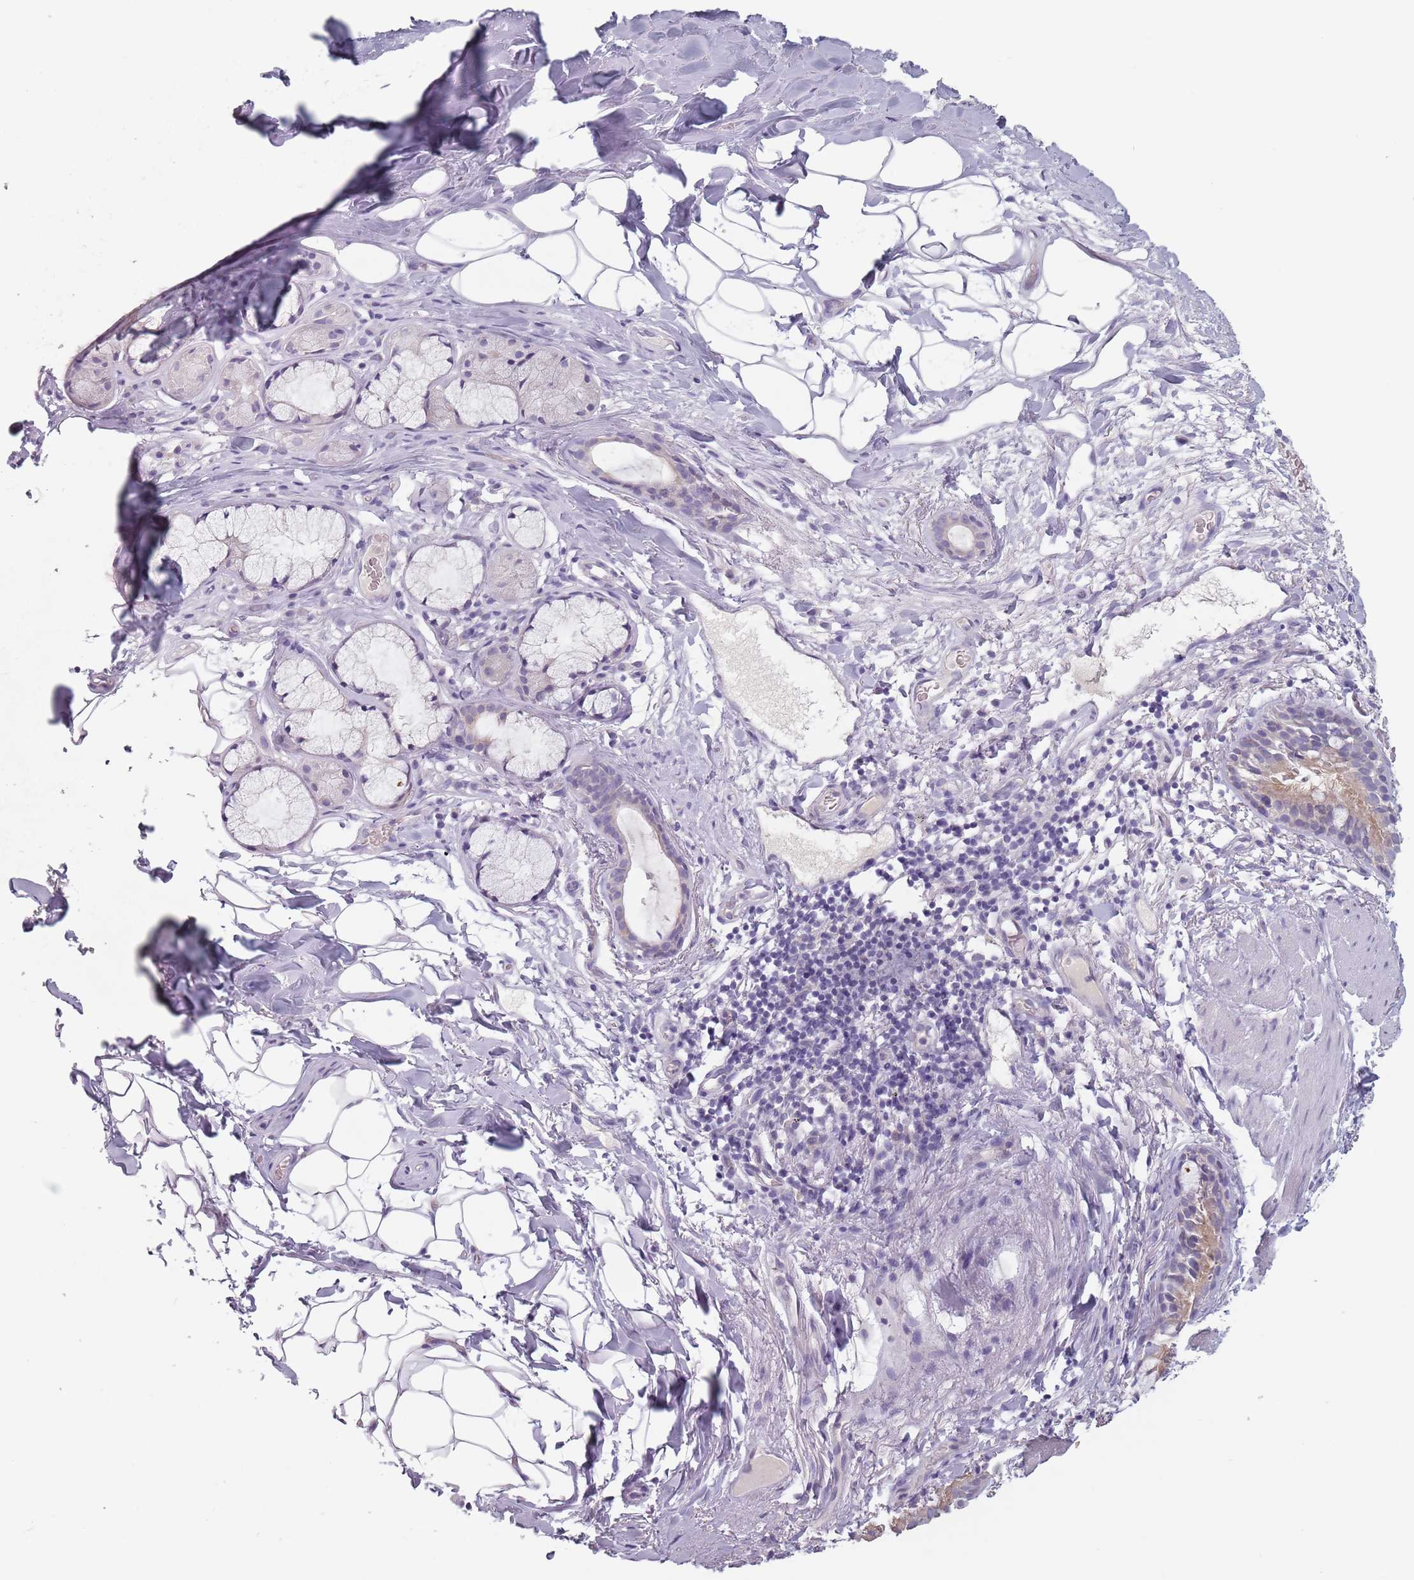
{"staining": {"intensity": "weak", "quantity": "25%-75%", "location": "cytoplasmic/membranous"}, "tissue": "bronchus", "cell_type": "Respiratory epithelial cells", "image_type": "normal", "snomed": [{"axis": "morphology", "description": "Normal tissue, NOS"}, {"axis": "topography", "description": "Cartilage tissue"}], "caption": "DAB immunohistochemical staining of normal bronchus displays weak cytoplasmic/membranous protein staining in approximately 25%-75% of respiratory epithelial cells.", "gene": "CEP19", "patient": {"sex": "male", "age": 63}}